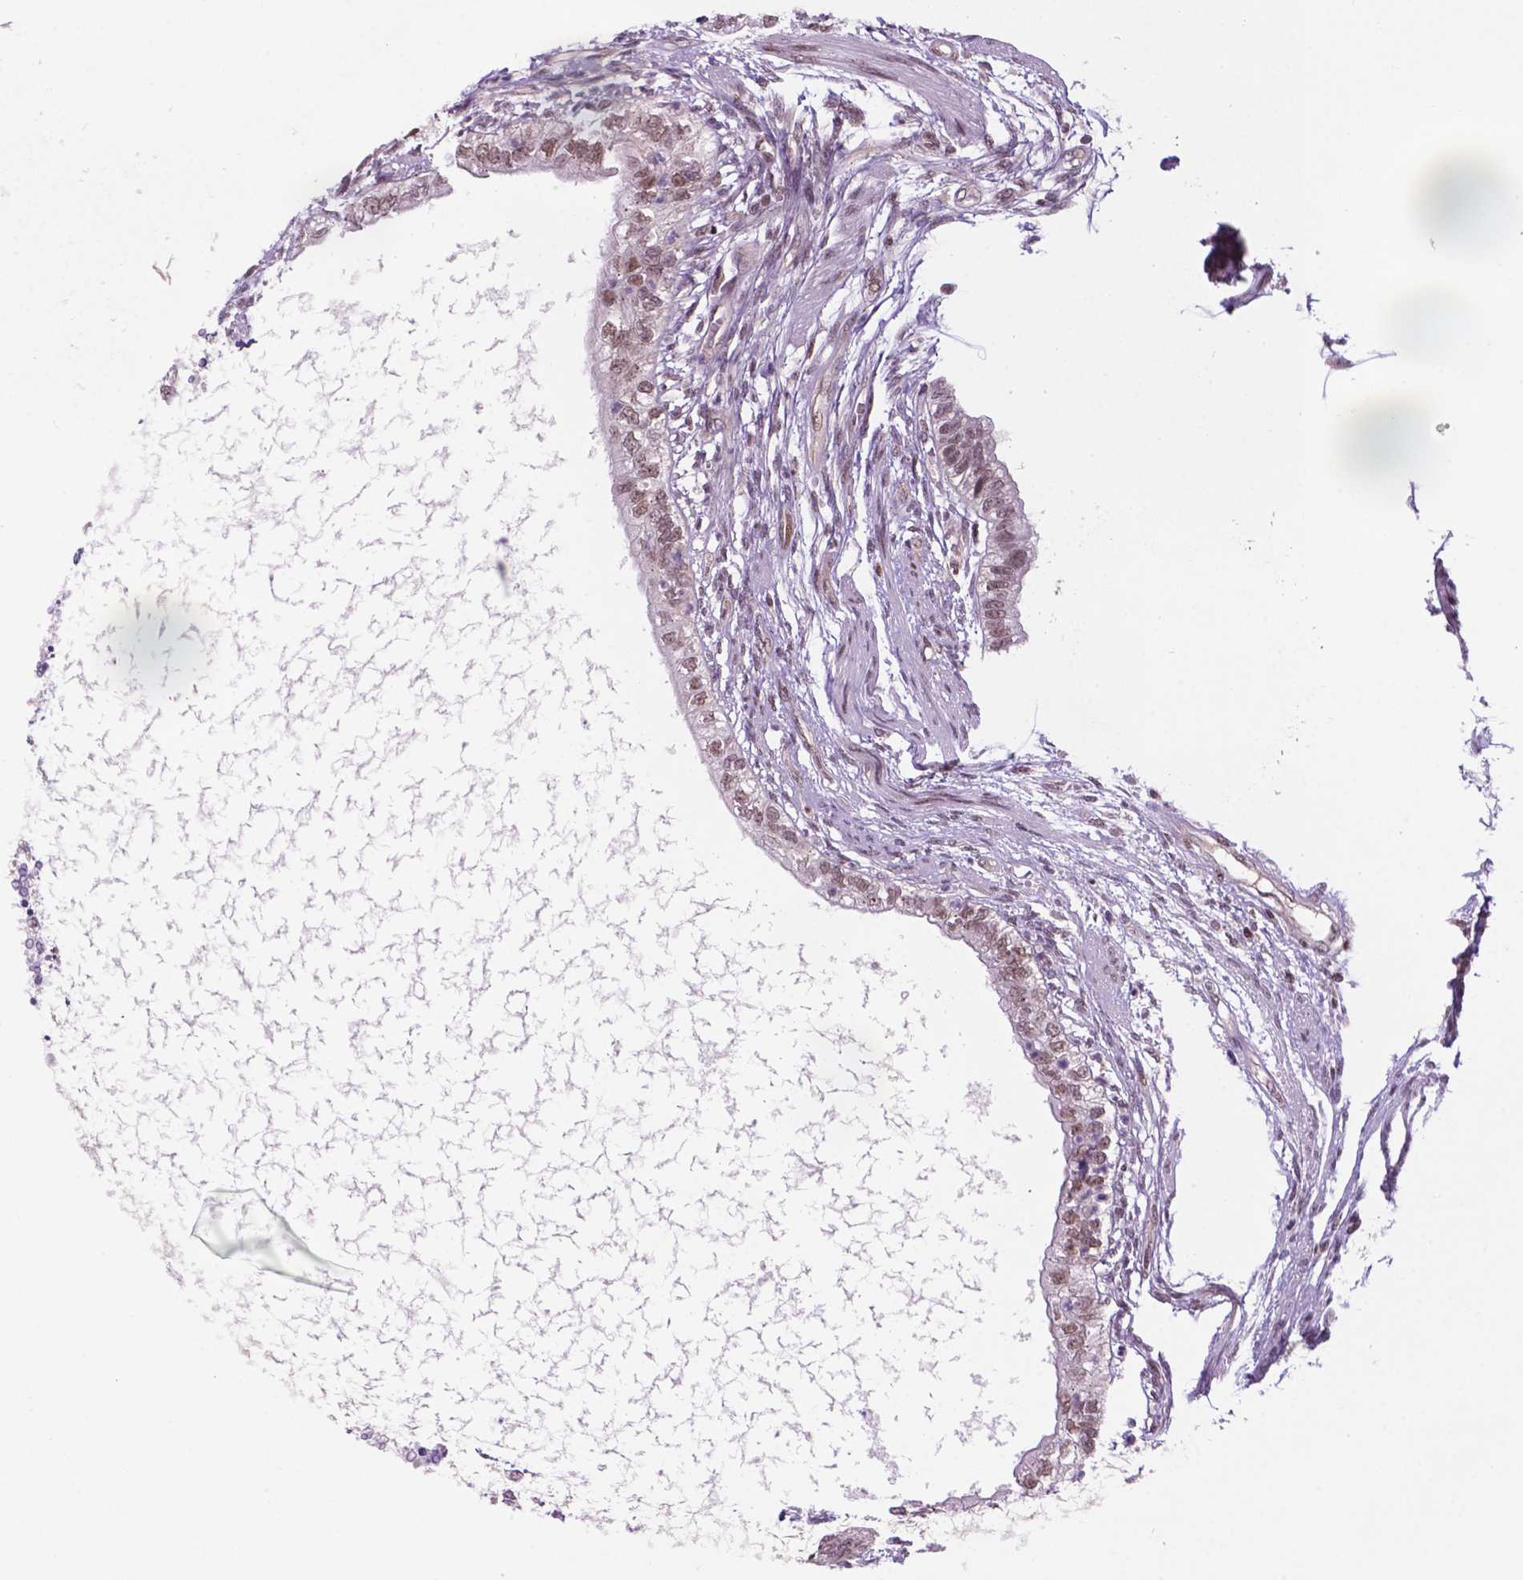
{"staining": {"intensity": "moderate", "quantity": ">75%", "location": "nuclear"}, "tissue": "testis cancer", "cell_type": "Tumor cells", "image_type": "cancer", "snomed": [{"axis": "morphology", "description": "Carcinoma, Embryonal, NOS"}, {"axis": "topography", "description": "Testis"}], "caption": "Human embryonal carcinoma (testis) stained for a protein (brown) exhibits moderate nuclear positive expression in approximately >75% of tumor cells.", "gene": "PER2", "patient": {"sex": "male", "age": 26}}